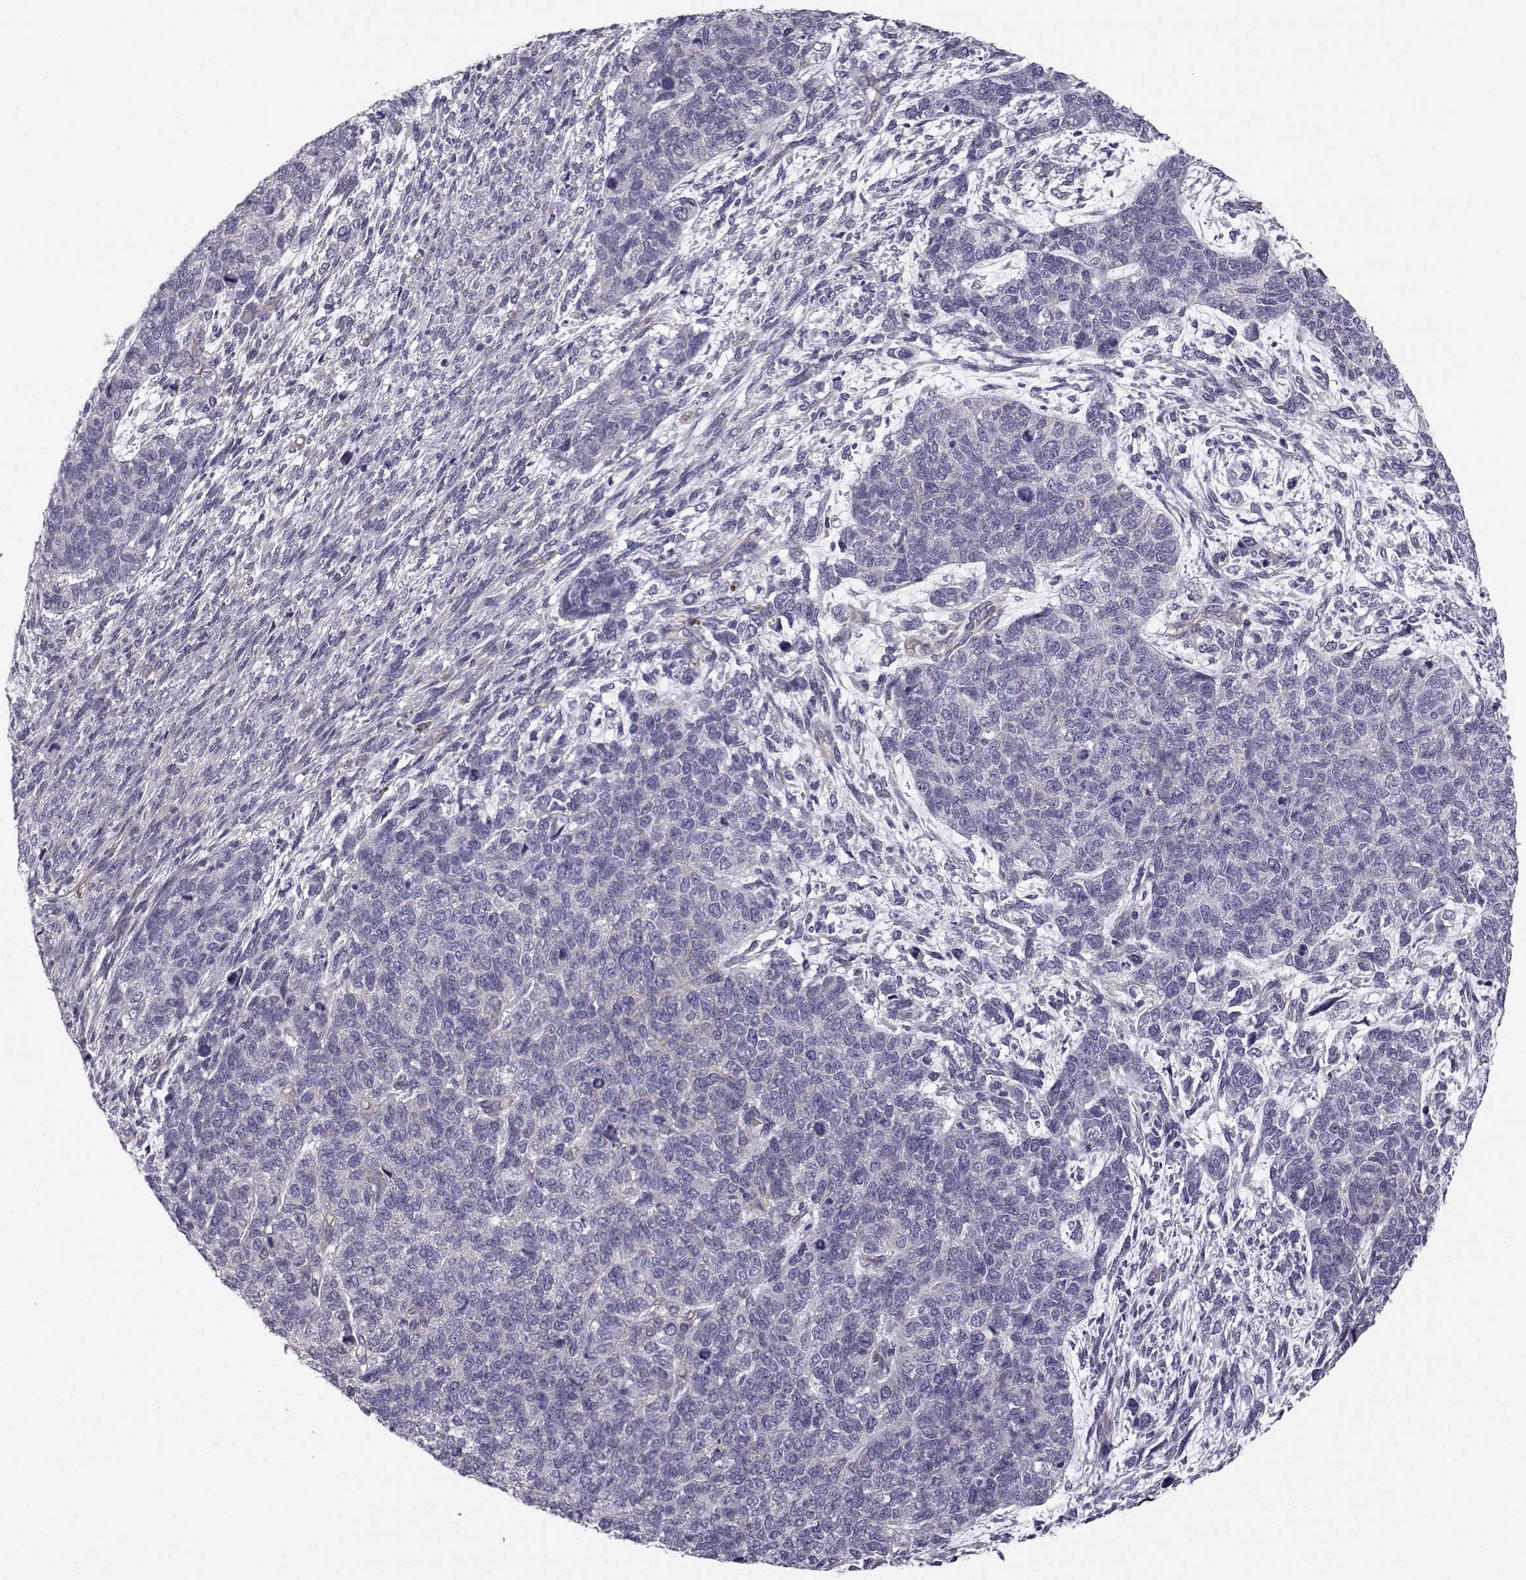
{"staining": {"intensity": "weak", "quantity": "<25%", "location": "cytoplasmic/membranous"}, "tissue": "cervical cancer", "cell_type": "Tumor cells", "image_type": "cancer", "snomed": [{"axis": "morphology", "description": "Squamous cell carcinoma, NOS"}, {"axis": "topography", "description": "Cervix"}], "caption": "Human cervical cancer stained for a protein using immunohistochemistry (IHC) reveals no expression in tumor cells.", "gene": "QPCT", "patient": {"sex": "female", "age": 63}}